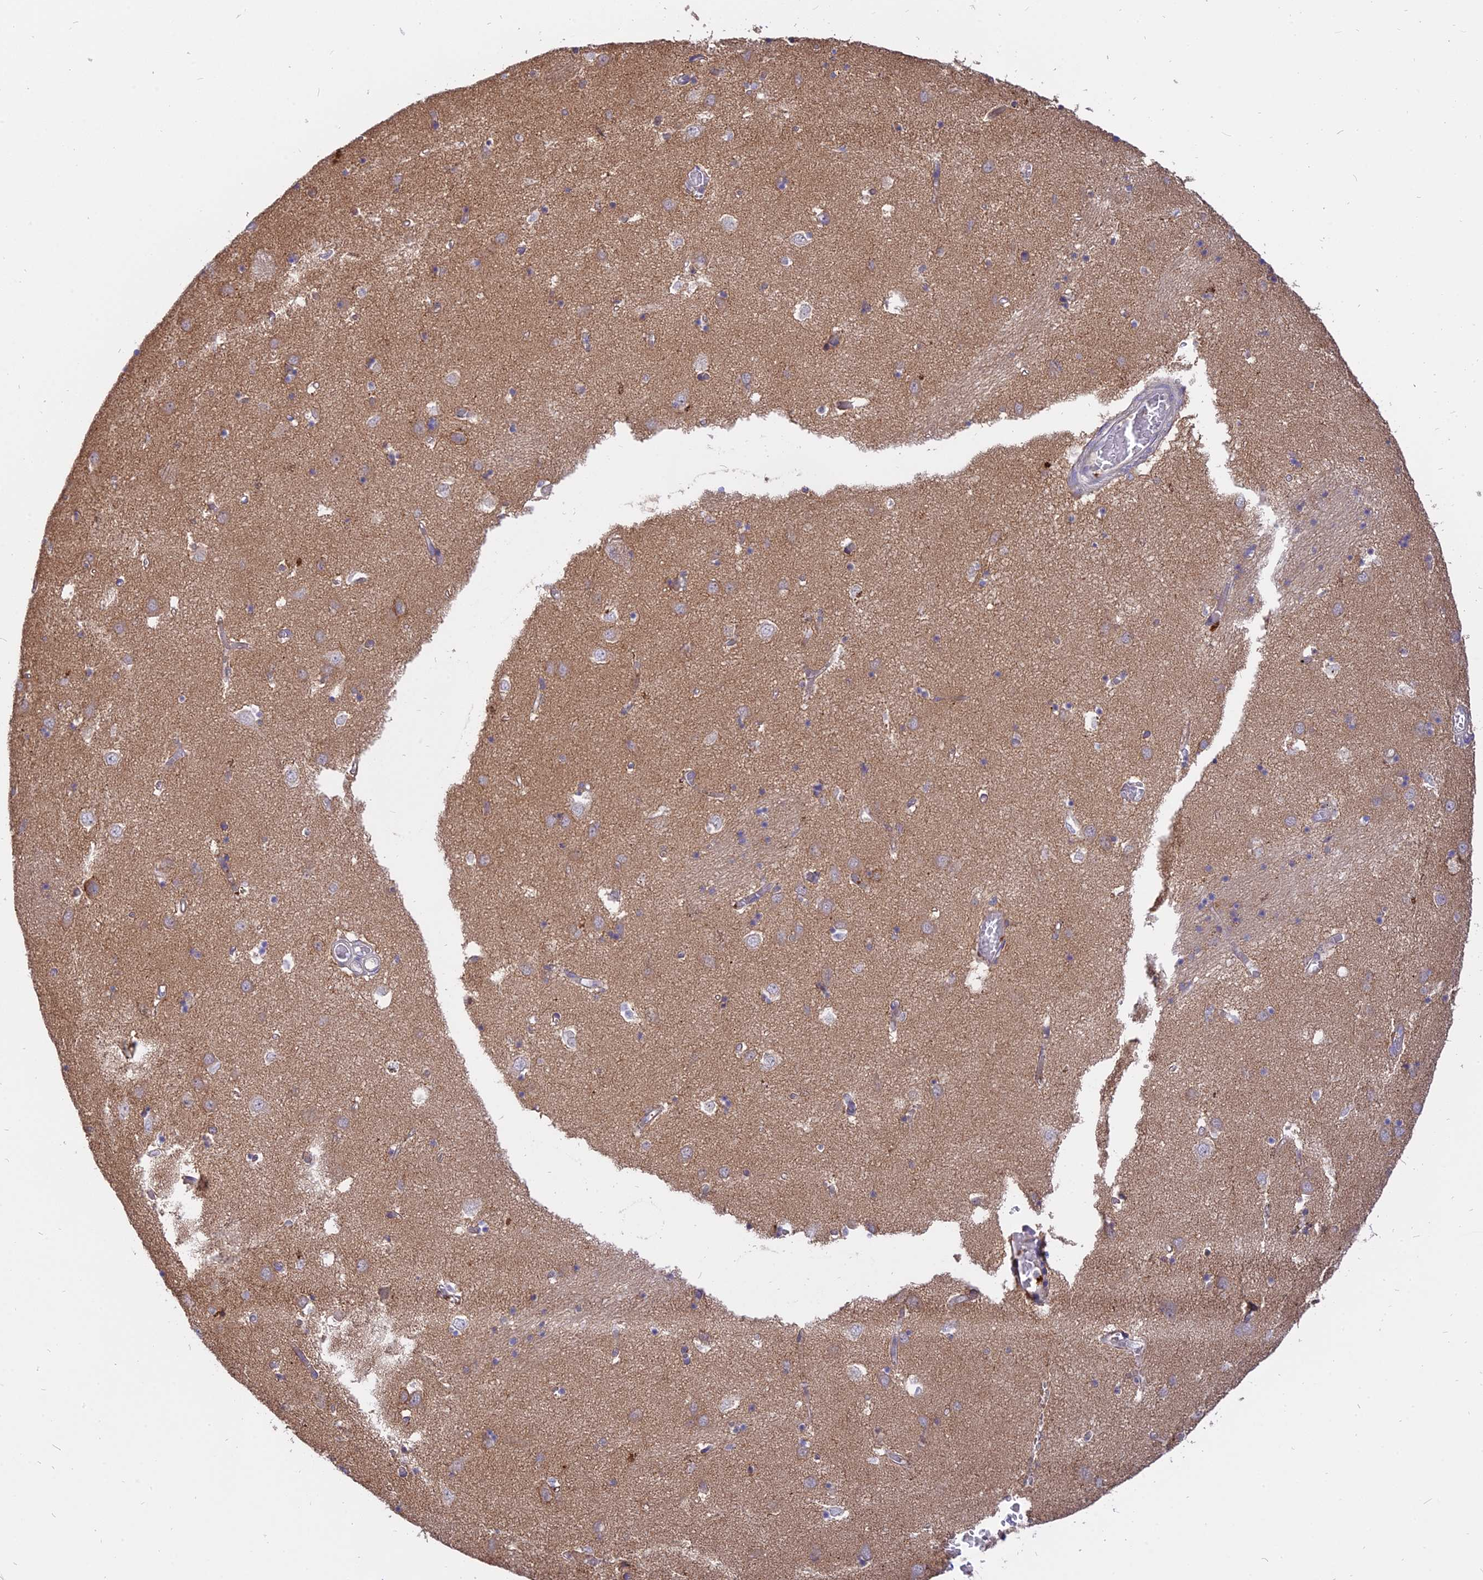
{"staining": {"intensity": "weak", "quantity": "<25%", "location": "cytoplasmic/membranous"}, "tissue": "caudate", "cell_type": "Glial cells", "image_type": "normal", "snomed": [{"axis": "morphology", "description": "Normal tissue, NOS"}, {"axis": "topography", "description": "Lateral ventricle wall"}], "caption": "Immunohistochemical staining of unremarkable human caudate reveals no significant staining in glial cells. (Stains: DAB (3,3'-diaminobenzidine) IHC with hematoxylin counter stain, Microscopy: brightfield microscopy at high magnification).", "gene": "IL21R", "patient": {"sex": "male", "age": 70}}